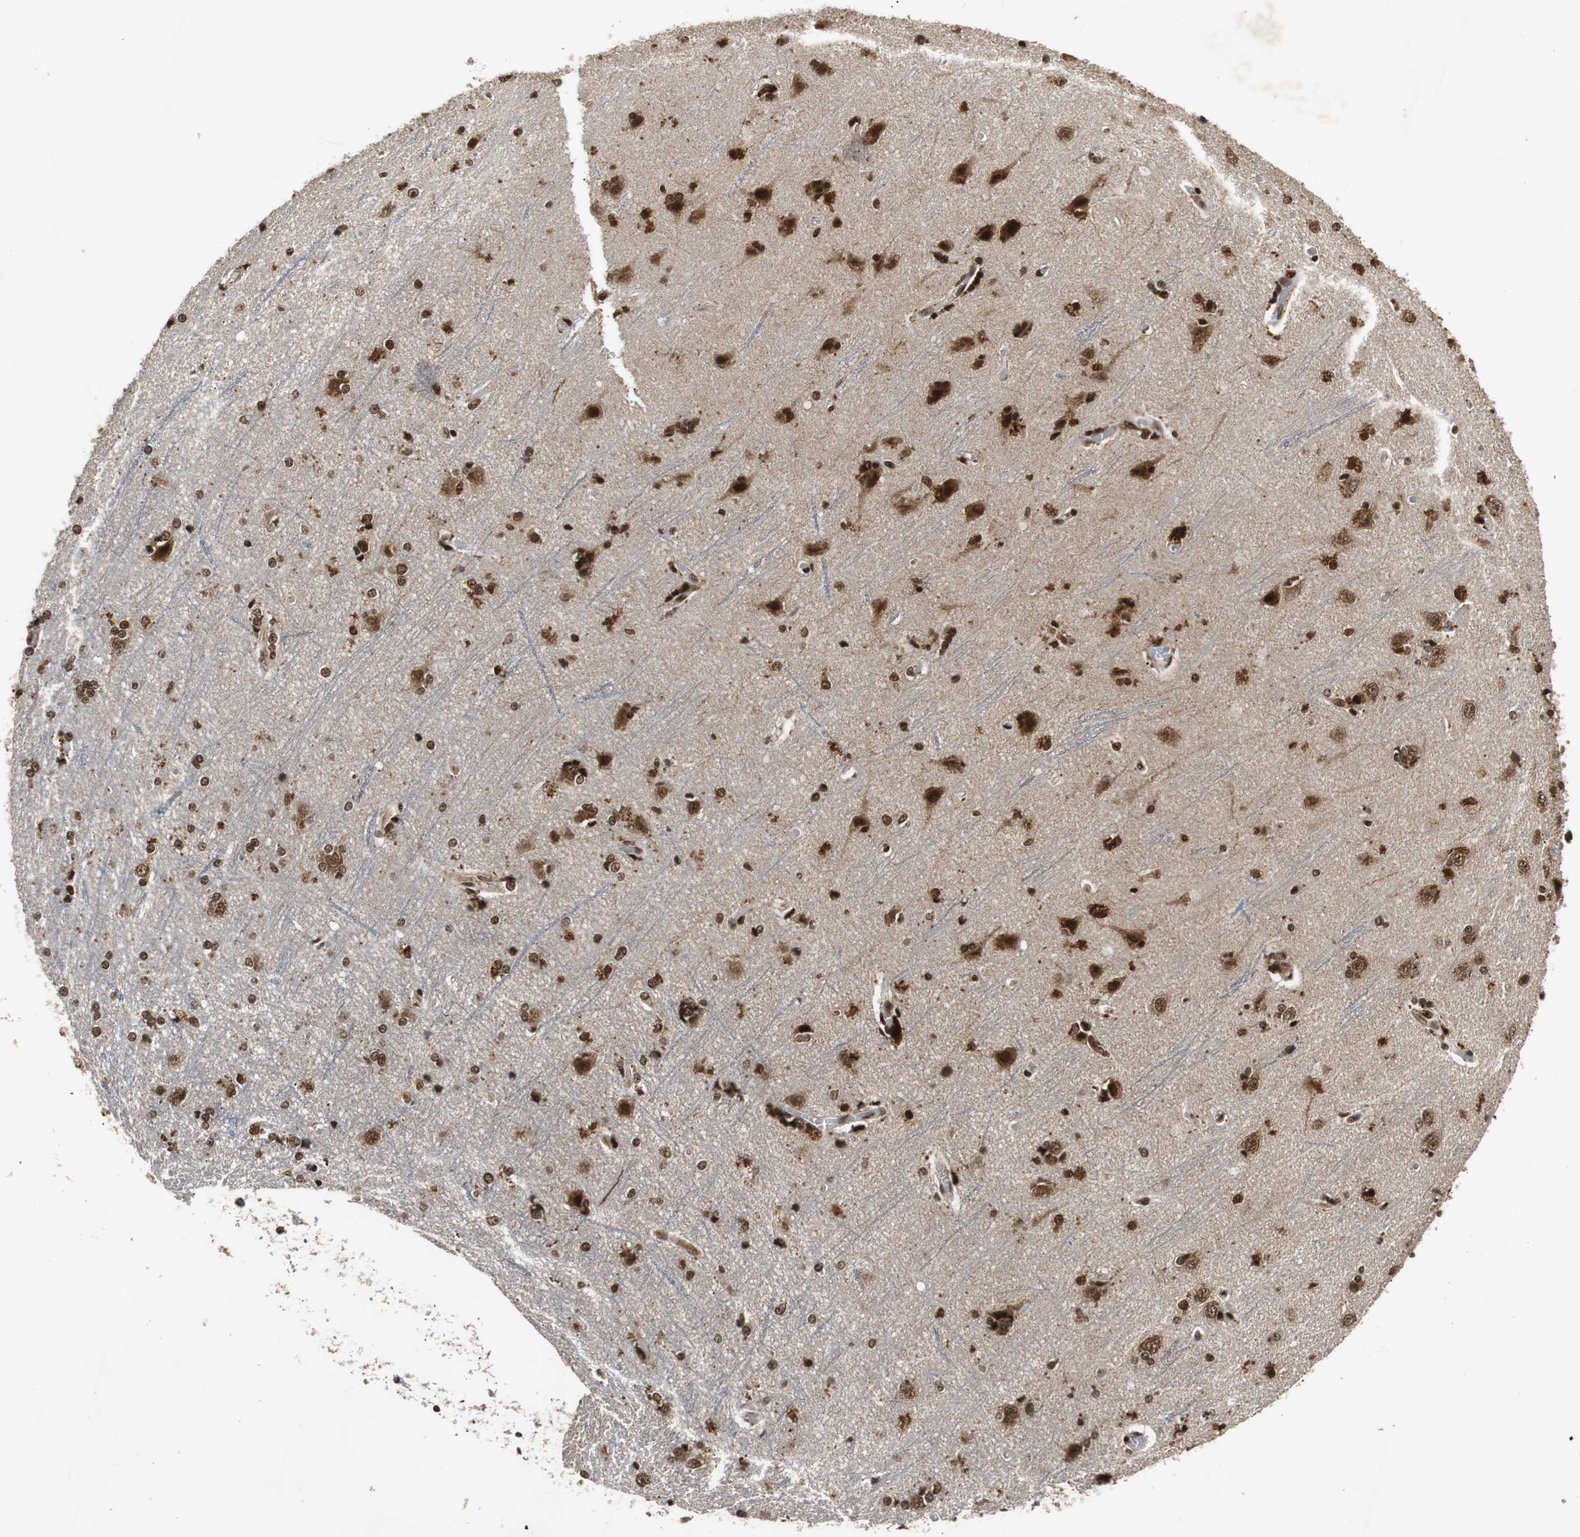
{"staining": {"intensity": "strong", "quantity": ">75%", "location": "nuclear"}, "tissue": "cerebral cortex", "cell_type": "Endothelial cells", "image_type": "normal", "snomed": [{"axis": "morphology", "description": "Normal tissue, NOS"}, {"axis": "topography", "description": "Cerebral cortex"}], "caption": "Immunohistochemistry (IHC) of benign human cerebral cortex demonstrates high levels of strong nuclear staining in about >75% of endothelial cells.", "gene": "TAF5", "patient": {"sex": "female", "age": 54}}